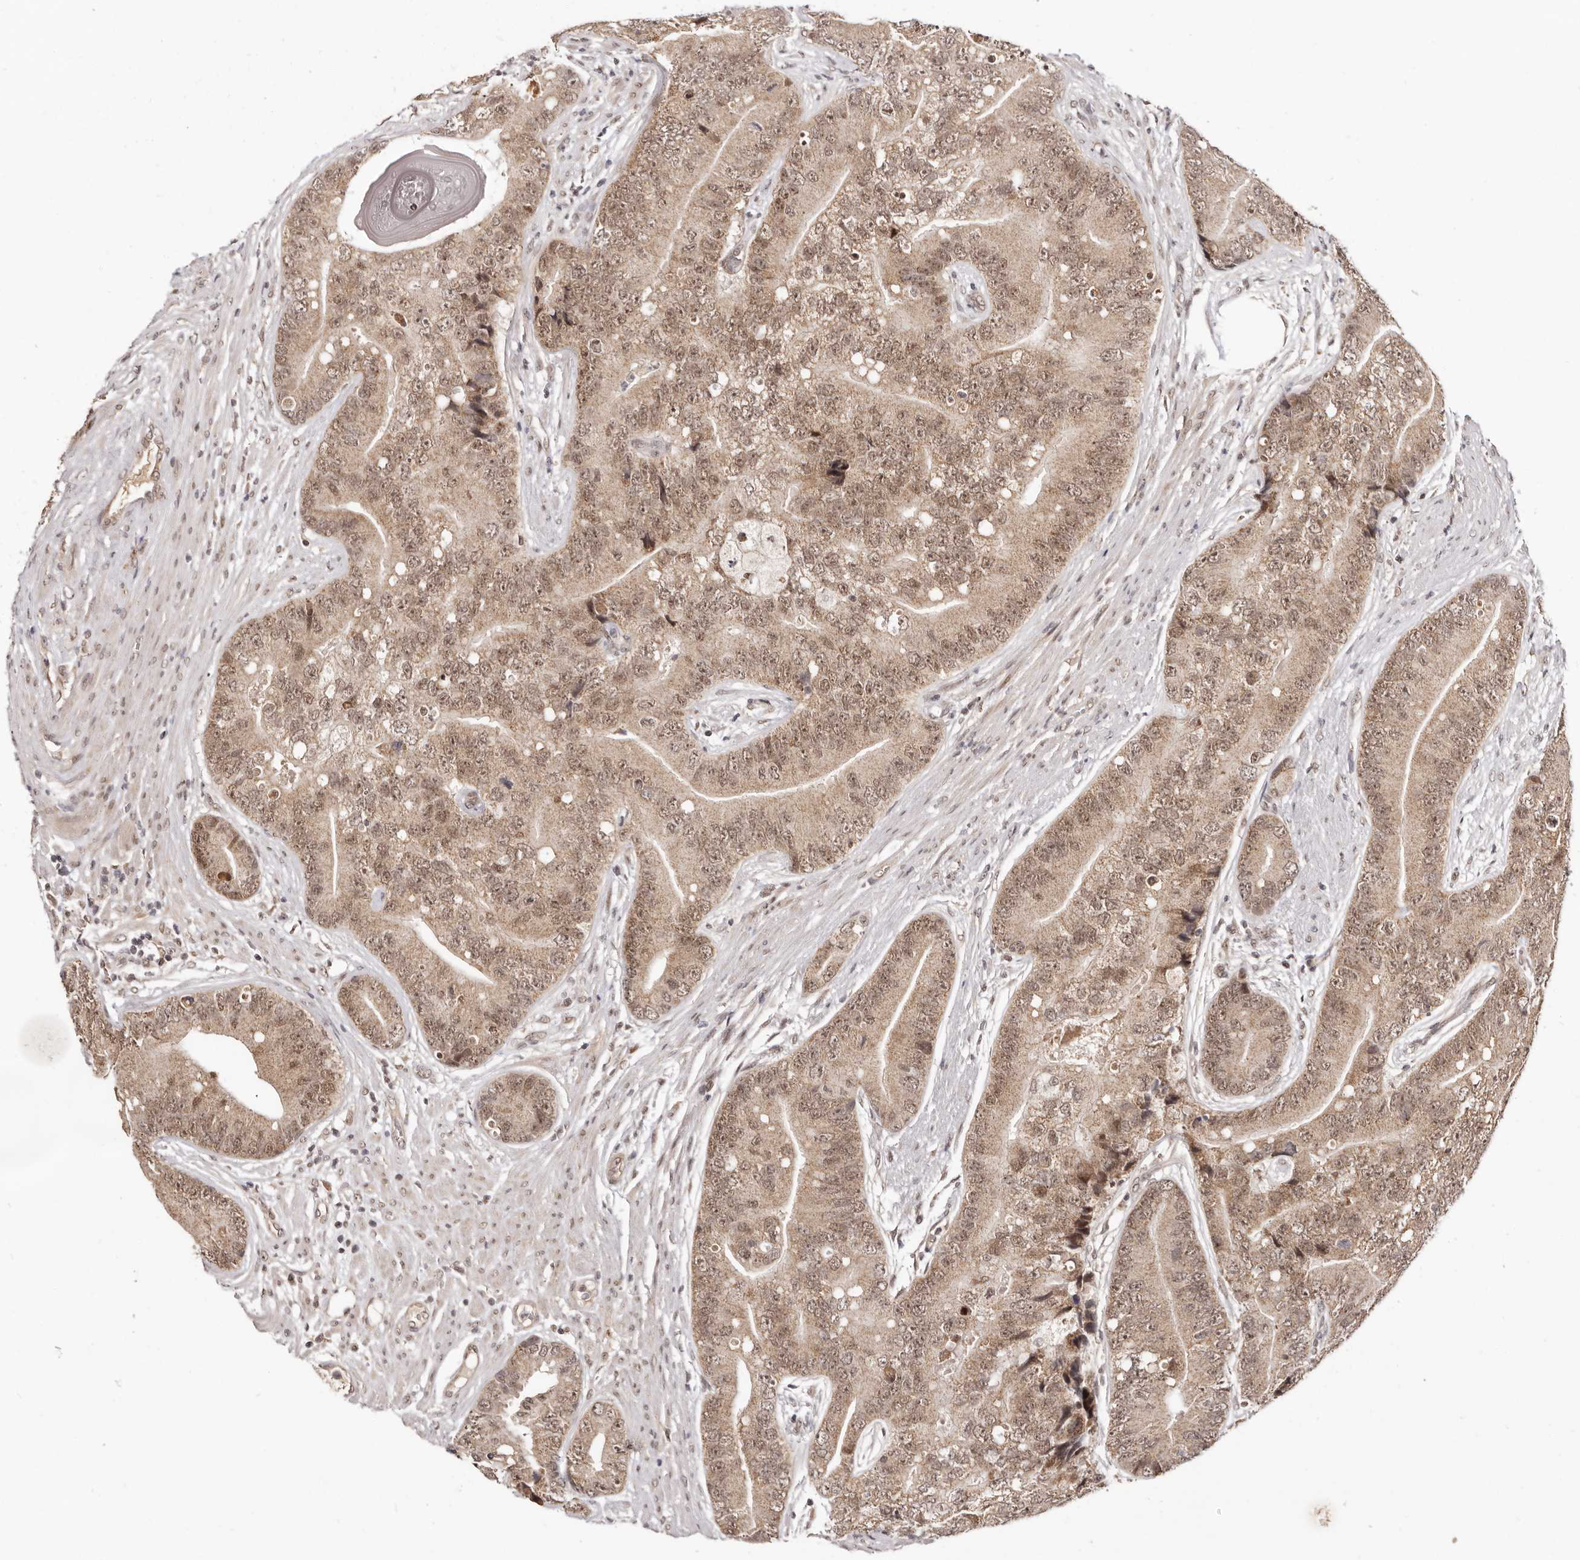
{"staining": {"intensity": "moderate", "quantity": ">75%", "location": "cytoplasmic/membranous,nuclear"}, "tissue": "prostate cancer", "cell_type": "Tumor cells", "image_type": "cancer", "snomed": [{"axis": "morphology", "description": "Adenocarcinoma, High grade"}, {"axis": "topography", "description": "Prostate"}], "caption": "Prostate cancer (adenocarcinoma (high-grade)) was stained to show a protein in brown. There is medium levels of moderate cytoplasmic/membranous and nuclear staining in about >75% of tumor cells.", "gene": "MED8", "patient": {"sex": "male", "age": 70}}